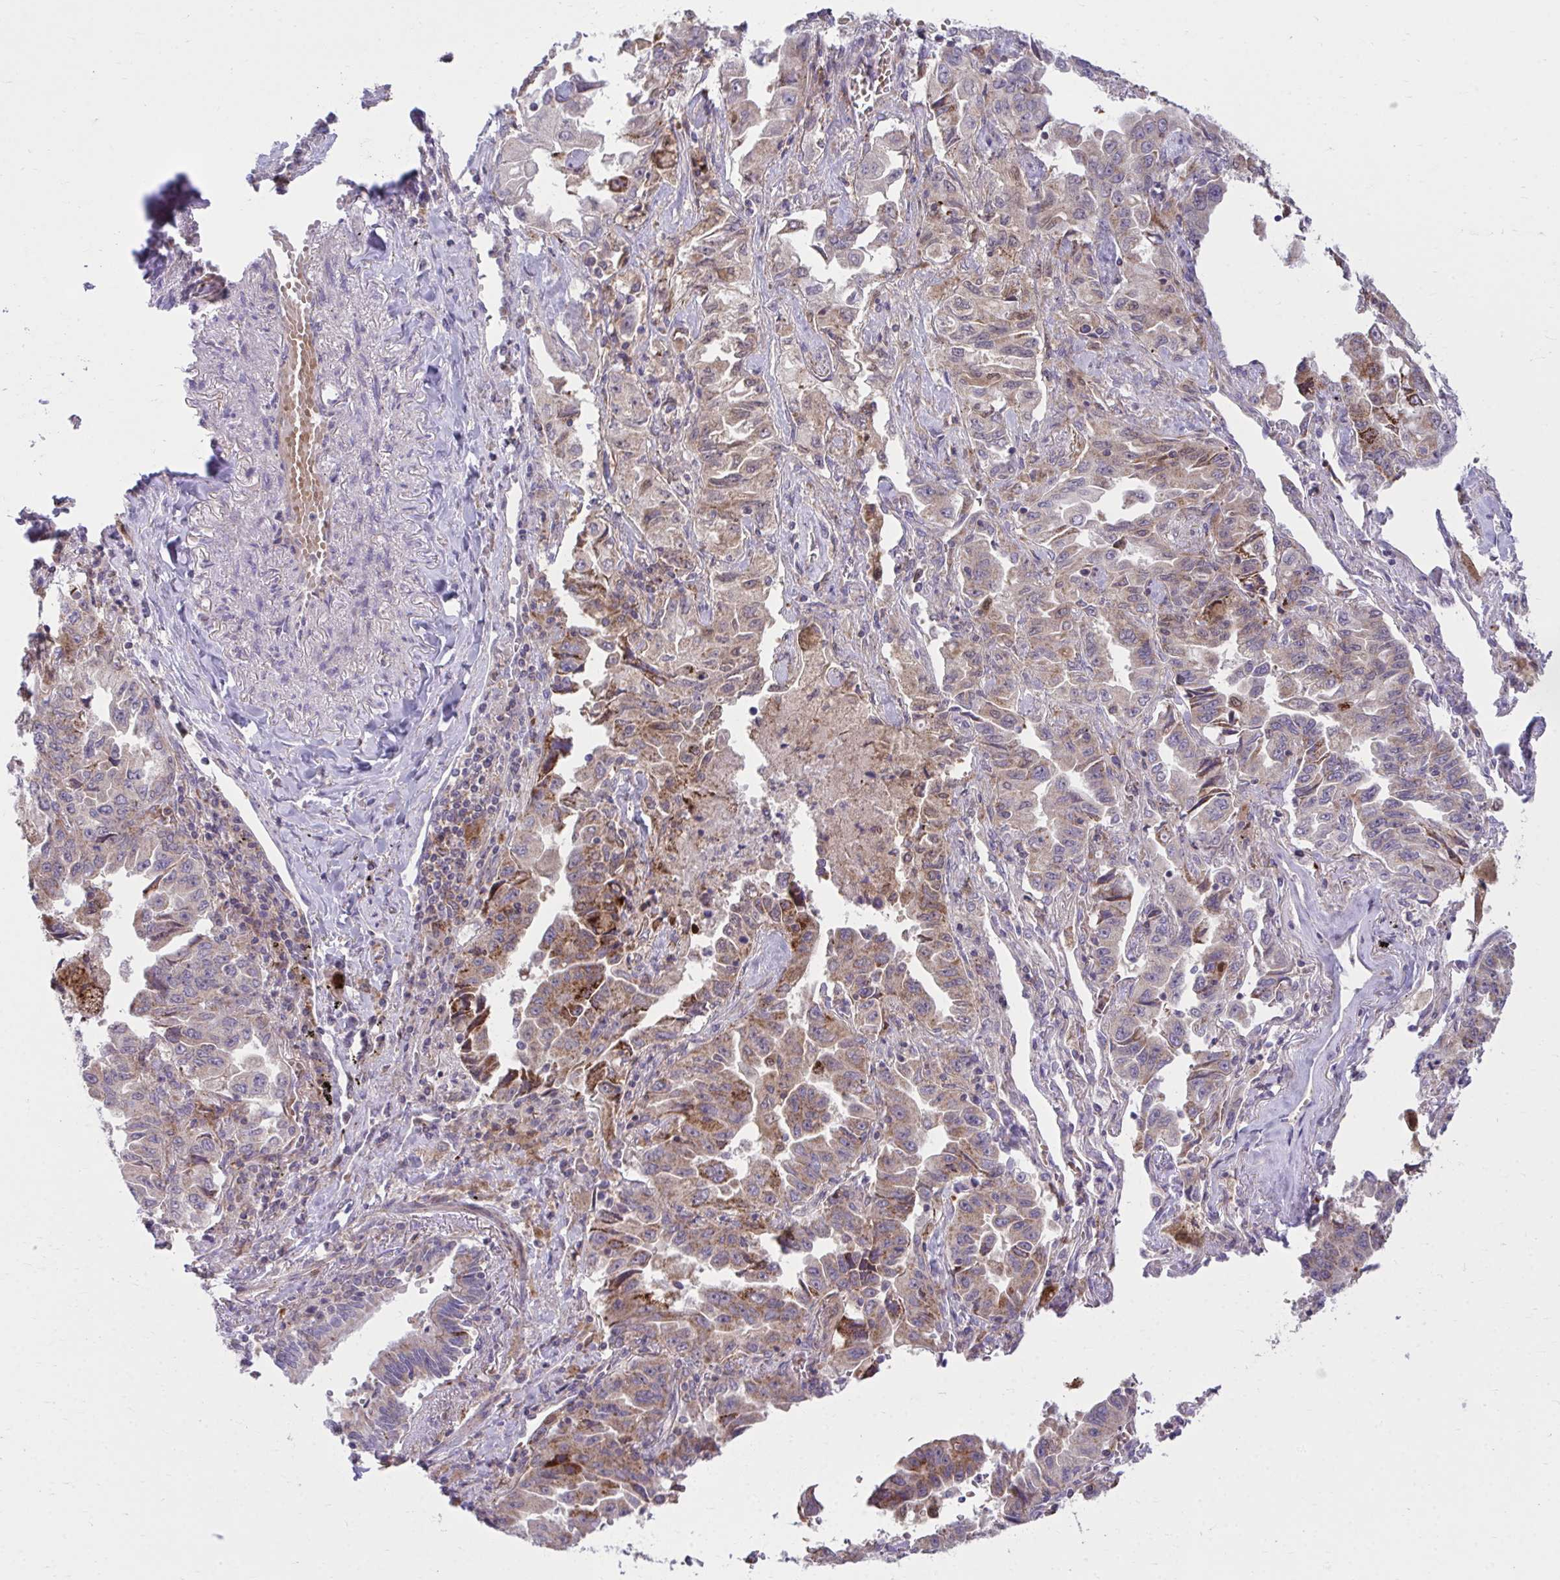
{"staining": {"intensity": "moderate", "quantity": ">75%", "location": "cytoplasmic/membranous"}, "tissue": "lung cancer", "cell_type": "Tumor cells", "image_type": "cancer", "snomed": [{"axis": "morphology", "description": "Adenocarcinoma, NOS"}, {"axis": "topography", "description": "Lung"}], "caption": "Lung adenocarcinoma was stained to show a protein in brown. There is medium levels of moderate cytoplasmic/membranous expression in approximately >75% of tumor cells. Nuclei are stained in blue.", "gene": "C16orf54", "patient": {"sex": "female", "age": 51}}